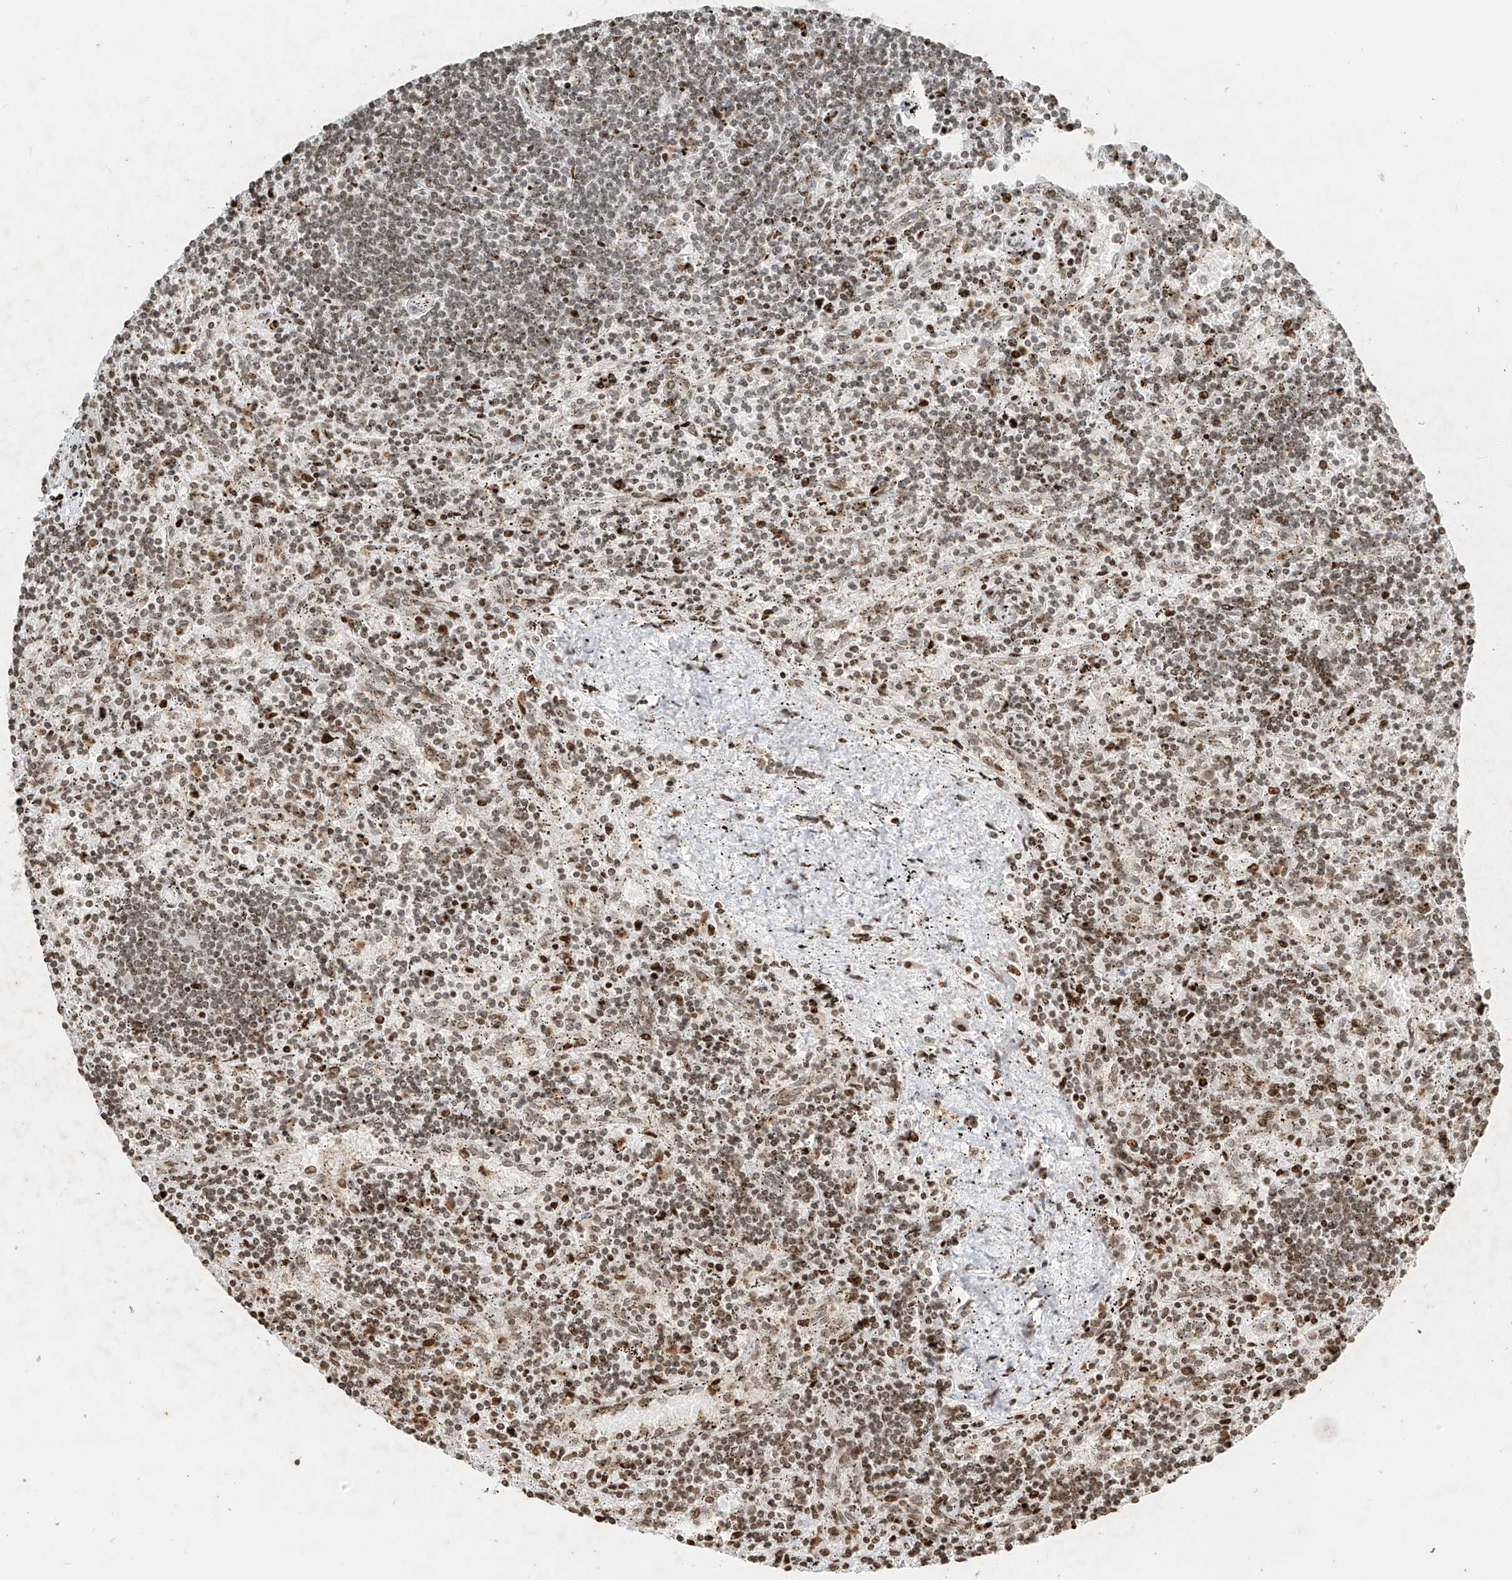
{"staining": {"intensity": "moderate", "quantity": ">75%", "location": "nuclear"}, "tissue": "lymphoma", "cell_type": "Tumor cells", "image_type": "cancer", "snomed": [{"axis": "morphology", "description": "Malignant lymphoma, non-Hodgkin's type, Low grade"}, {"axis": "topography", "description": "Spleen"}], "caption": "Human lymphoma stained with a protein marker displays moderate staining in tumor cells.", "gene": "C17orf58", "patient": {"sex": "male", "age": 76}}